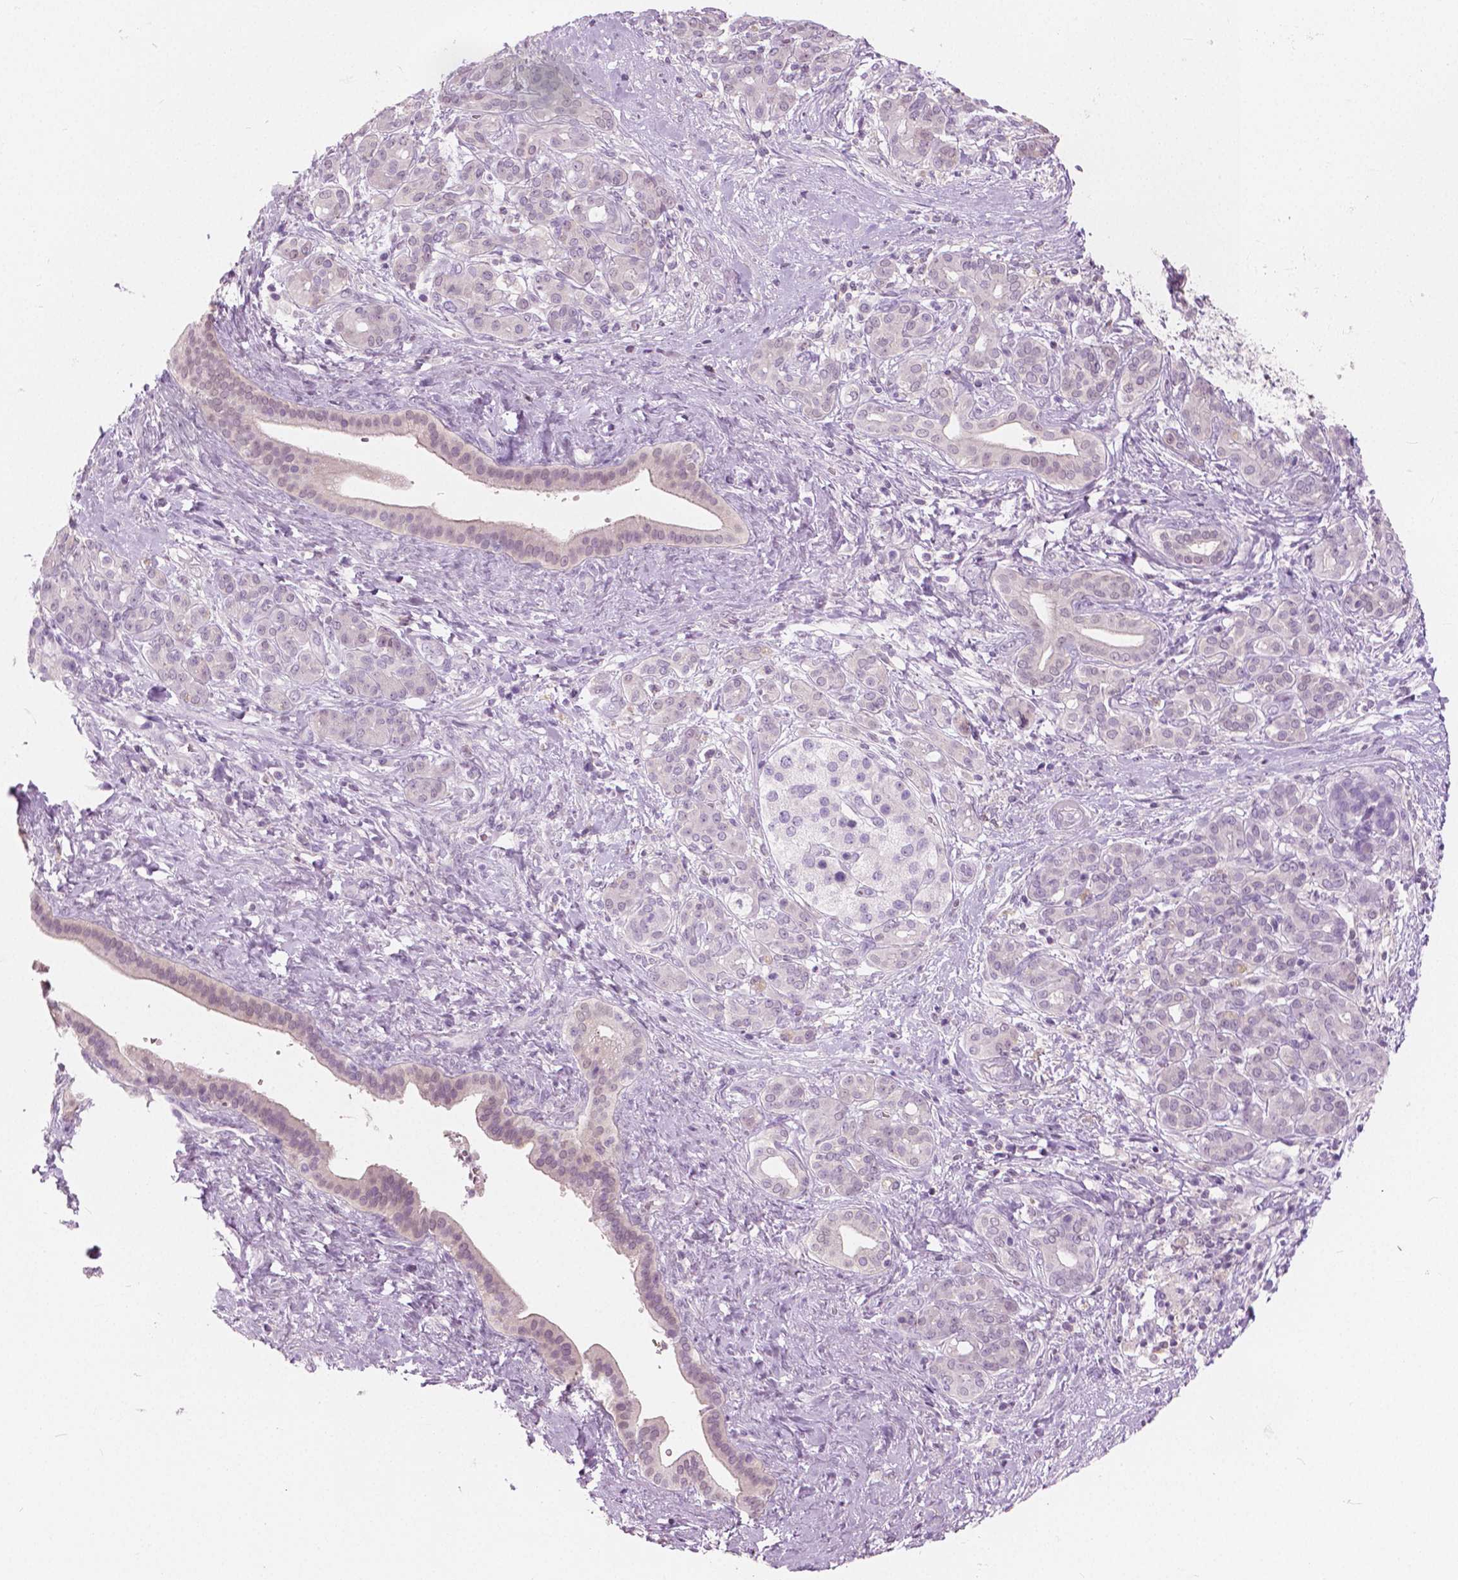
{"staining": {"intensity": "negative", "quantity": "none", "location": "none"}, "tissue": "pancreatic cancer", "cell_type": "Tumor cells", "image_type": "cancer", "snomed": [{"axis": "morphology", "description": "Adenocarcinoma, NOS"}, {"axis": "topography", "description": "Pancreas"}], "caption": "This micrograph is of adenocarcinoma (pancreatic) stained with immunohistochemistry to label a protein in brown with the nuclei are counter-stained blue. There is no positivity in tumor cells.", "gene": "GALM", "patient": {"sex": "male", "age": 44}}